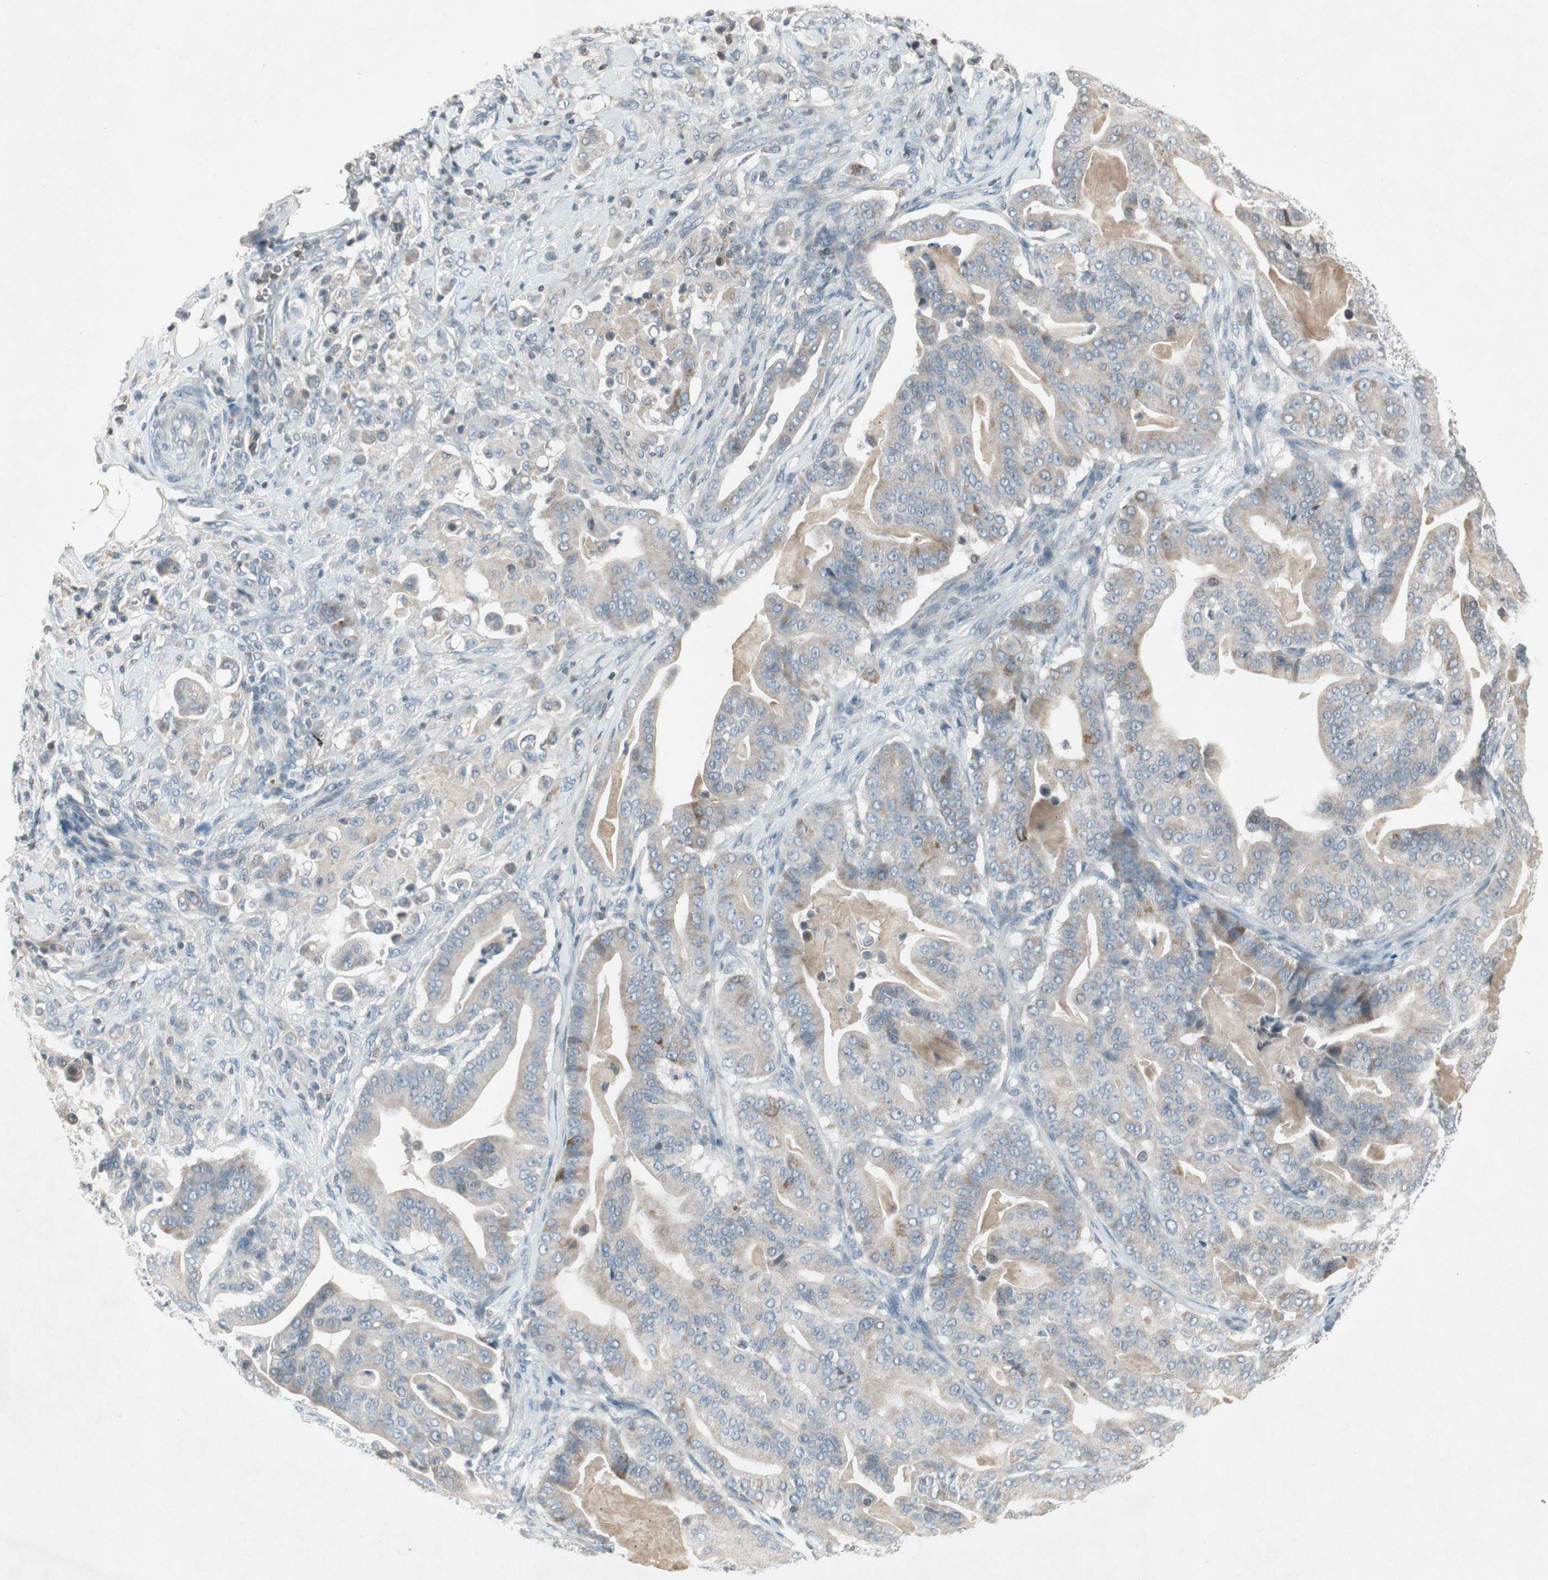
{"staining": {"intensity": "weak", "quantity": ">75%", "location": "cytoplasmic/membranous"}, "tissue": "pancreatic cancer", "cell_type": "Tumor cells", "image_type": "cancer", "snomed": [{"axis": "morphology", "description": "Adenocarcinoma, NOS"}, {"axis": "topography", "description": "Pancreas"}], "caption": "Pancreatic cancer (adenocarcinoma) tissue exhibits weak cytoplasmic/membranous expression in approximately >75% of tumor cells, visualized by immunohistochemistry.", "gene": "ARG2", "patient": {"sex": "male", "age": 63}}